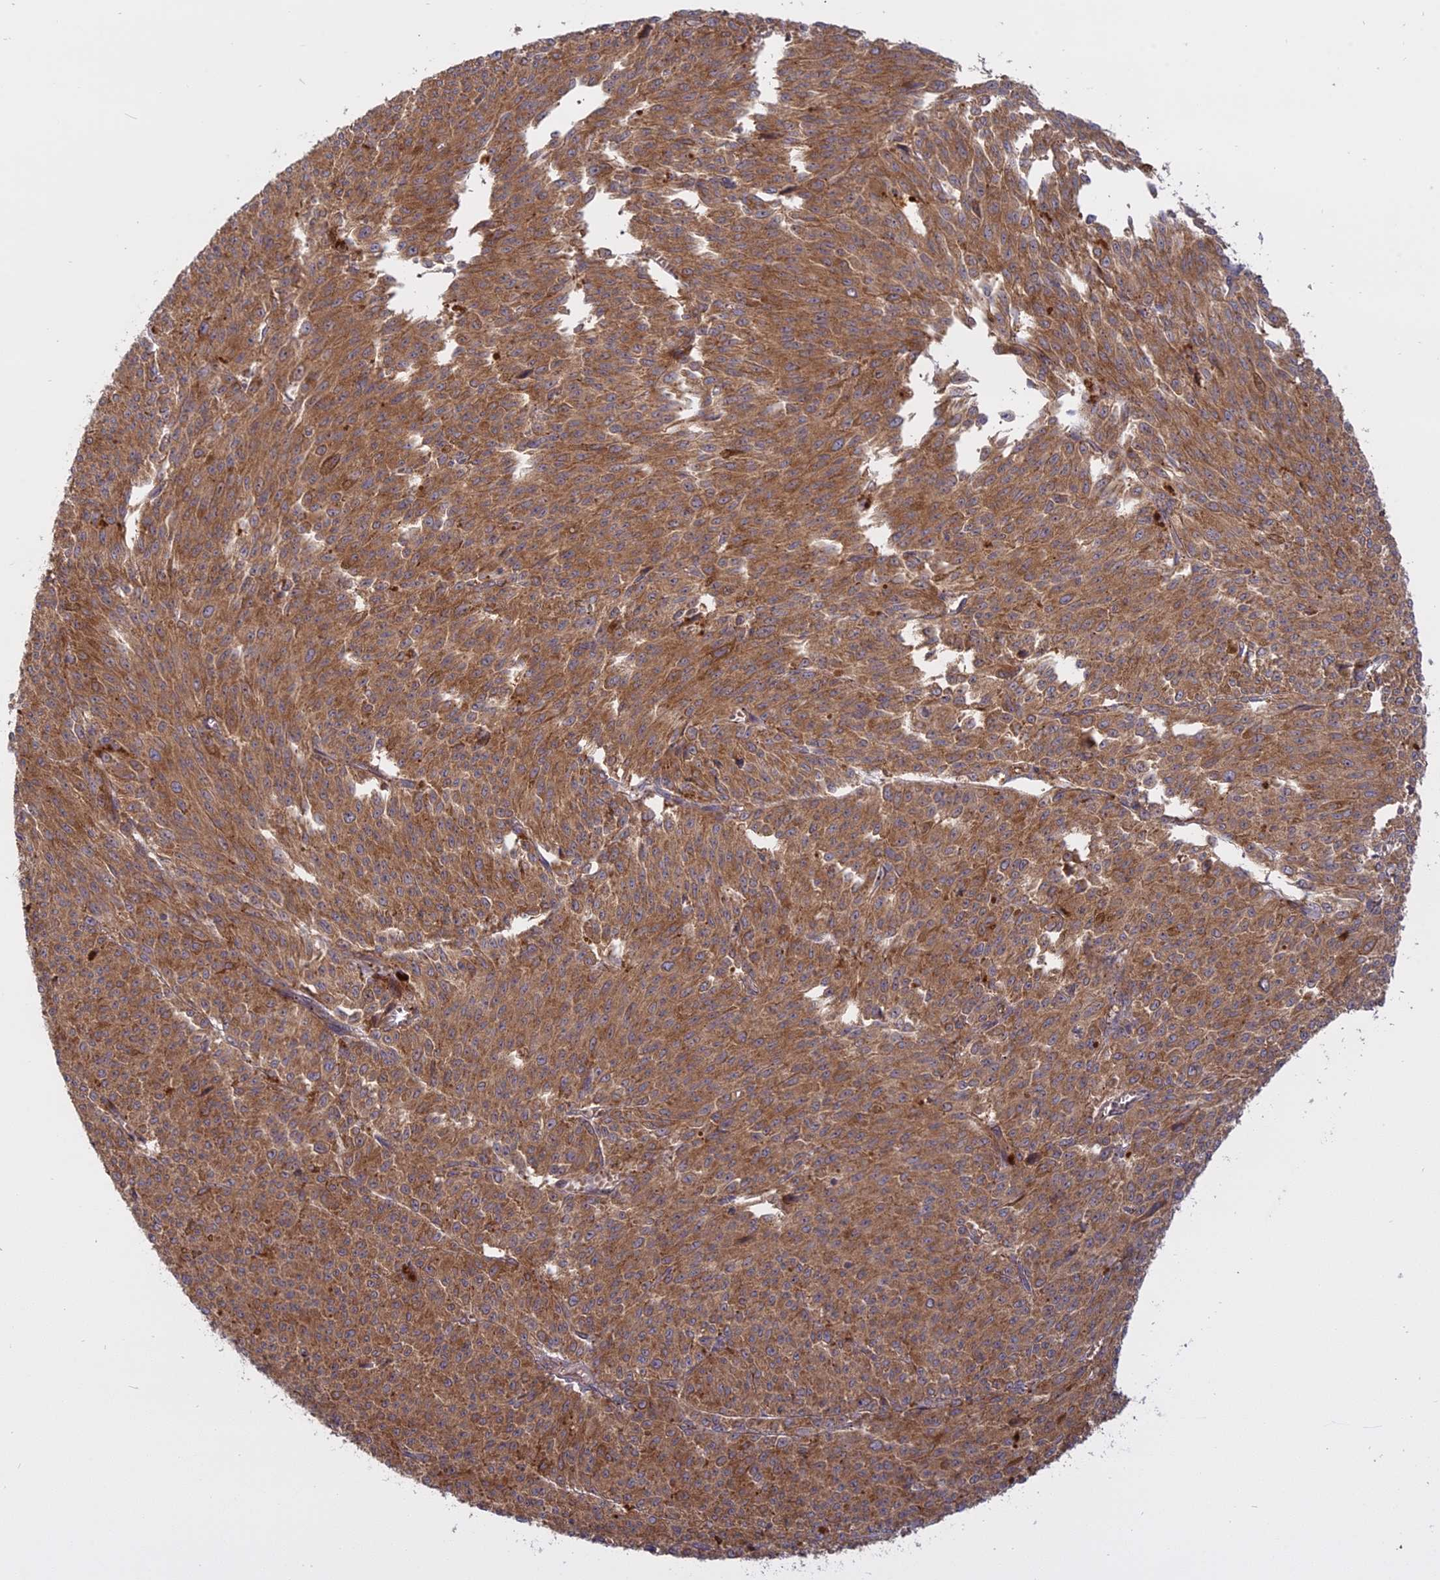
{"staining": {"intensity": "strong", "quantity": ">75%", "location": "cytoplasmic/membranous"}, "tissue": "melanoma", "cell_type": "Tumor cells", "image_type": "cancer", "snomed": [{"axis": "morphology", "description": "Malignant melanoma, NOS"}, {"axis": "topography", "description": "Skin"}], "caption": "This photomicrograph shows immunohistochemistry staining of human malignant melanoma, with high strong cytoplasmic/membranous expression in about >75% of tumor cells.", "gene": "TMEM208", "patient": {"sex": "female", "age": 52}}